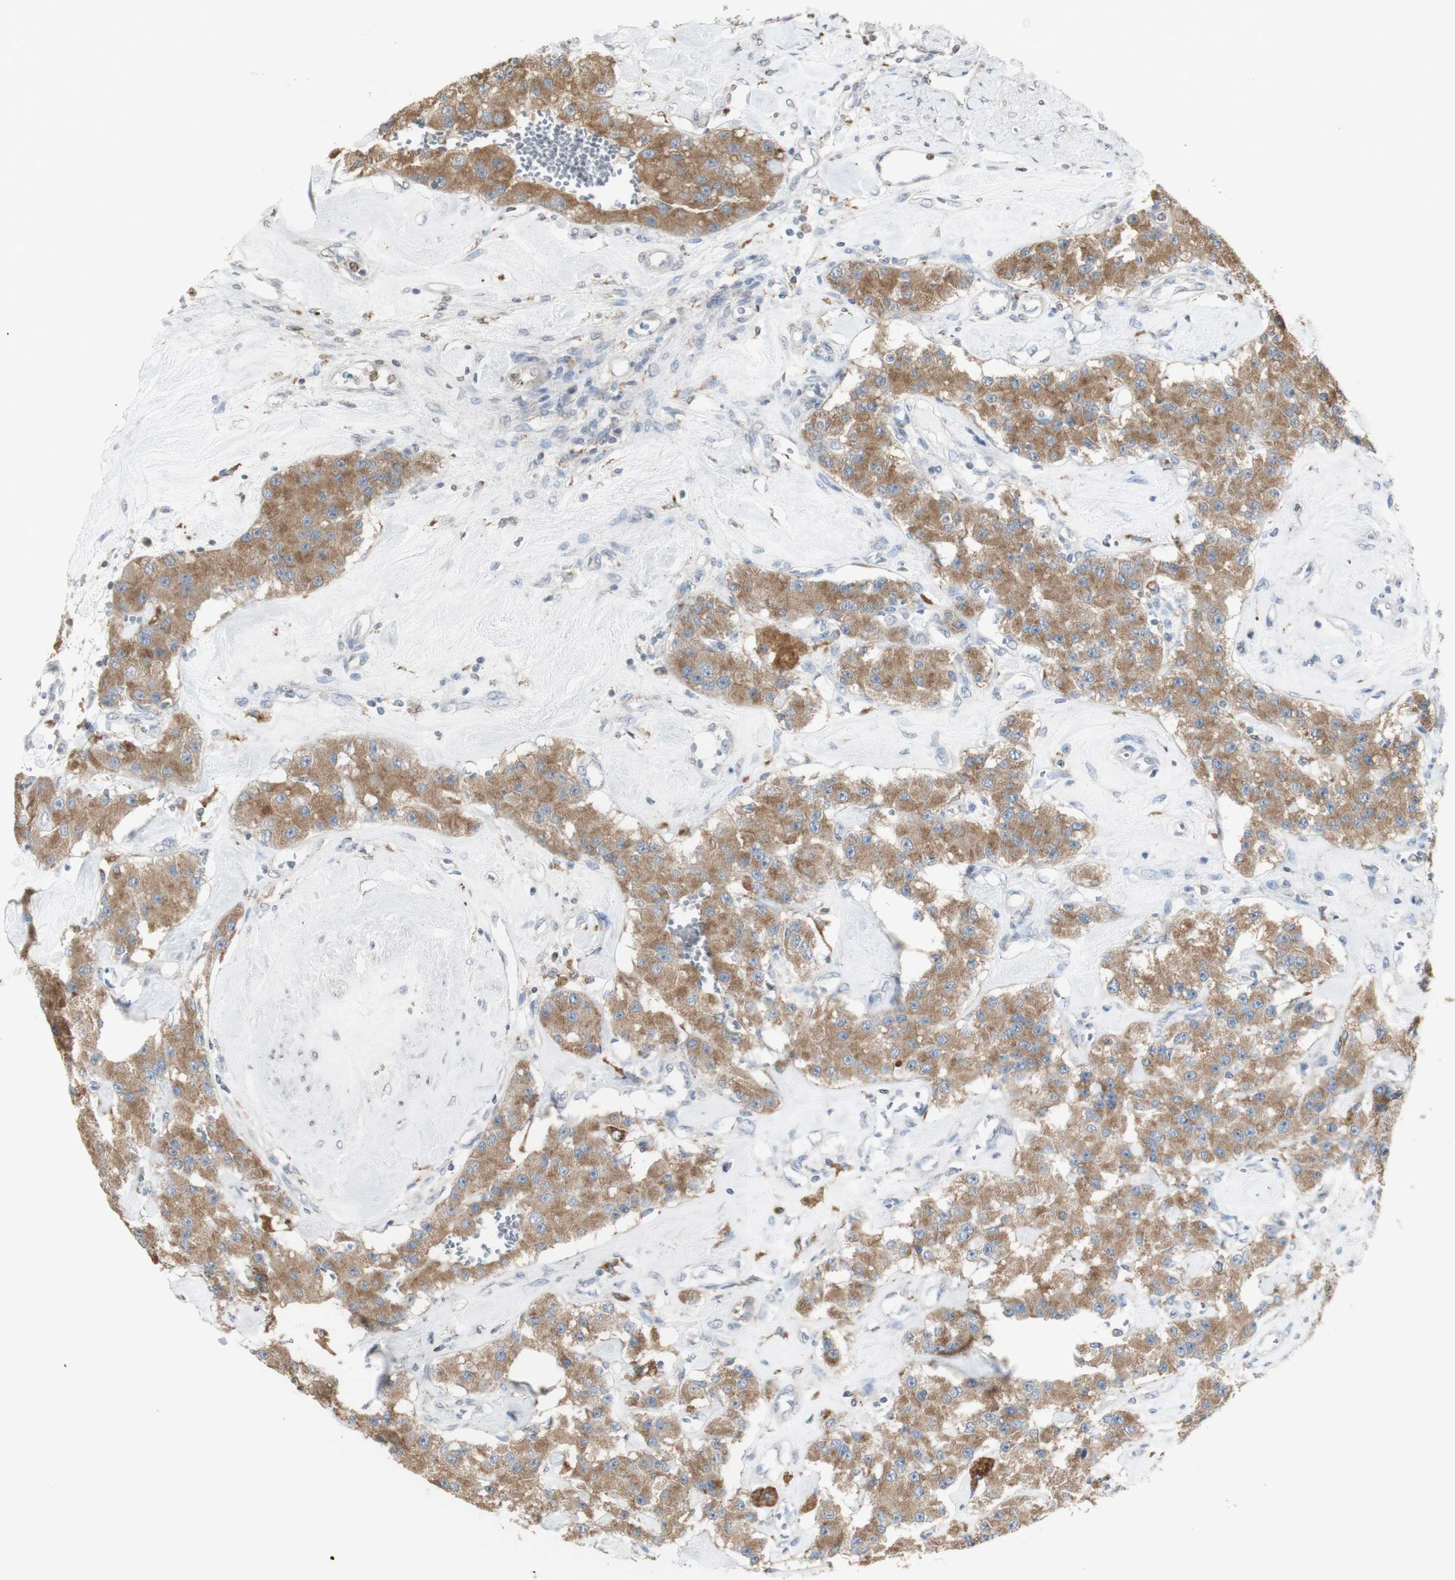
{"staining": {"intensity": "moderate", "quantity": ">75%", "location": "cytoplasmic/membranous"}, "tissue": "carcinoid", "cell_type": "Tumor cells", "image_type": "cancer", "snomed": [{"axis": "morphology", "description": "Carcinoid, malignant, NOS"}, {"axis": "topography", "description": "Pancreas"}], "caption": "Protein staining of carcinoid tissue demonstrates moderate cytoplasmic/membranous expression in about >75% of tumor cells. The protein of interest is shown in brown color, while the nuclei are stained blue.", "gene": "ATP6V1E1", "patient": {"sex": "male", "age": 41}}